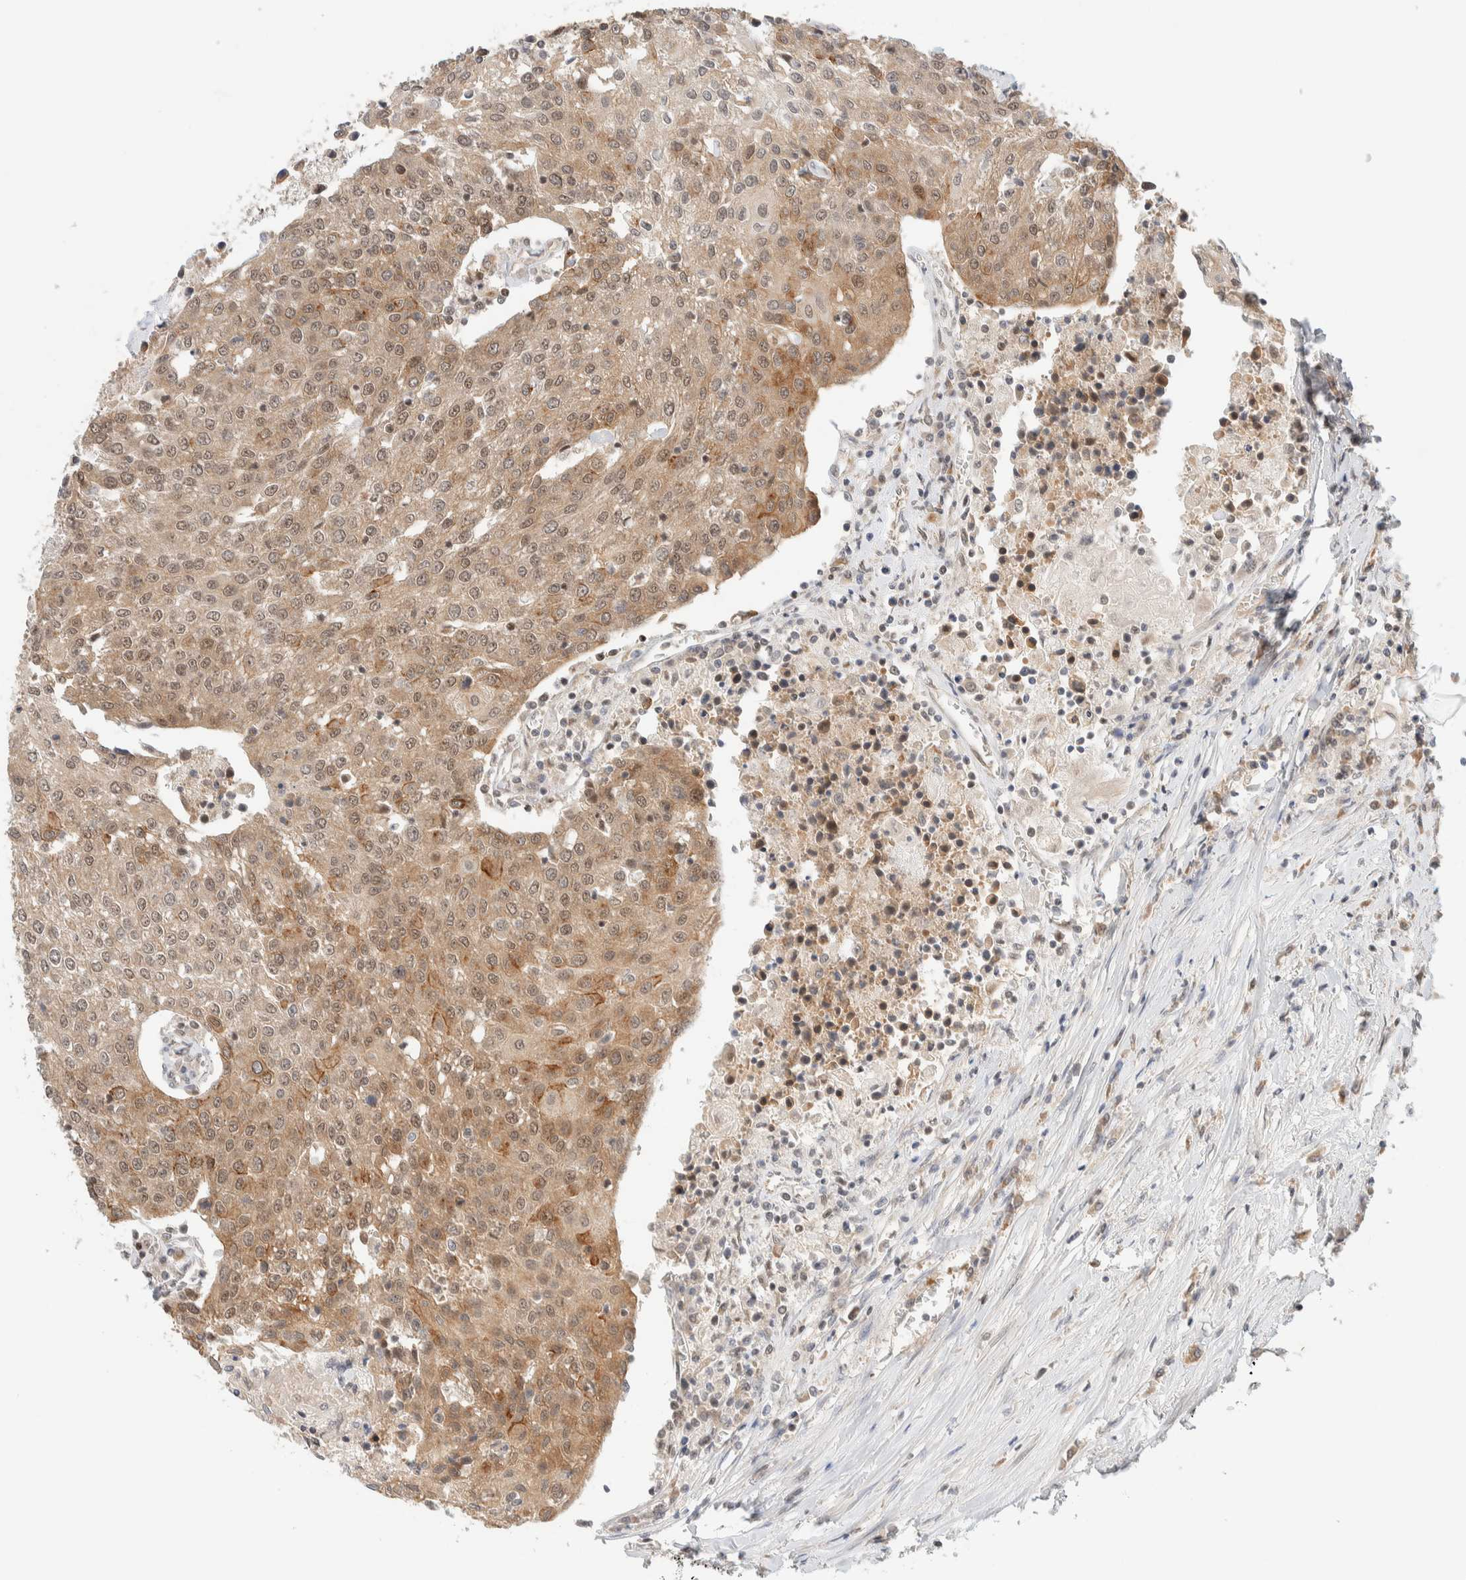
{"staining": {"intensity": "moderate", "quantity": ">75%", "location": "cytoplasmic/membranous,nuclear"}, "tissue": "urothelial cancer", "cell_type": "Tumor cells", "image_type": "cancer", "snomed": [{"axis": "morphology", "description": "Urothelial carcinoma, High grade"}, {"axis": "topography", "description": "Urinary bladder"}], "caption": "An IHC image of tumor tissue is shown. Protein staining in brown shows moderate cytoplasmic/membranous and nuclear positivity in urothelial cancer within tumor cells.", "gene": "C8orf76", "patient": {"sex": "female", "age": 85}}